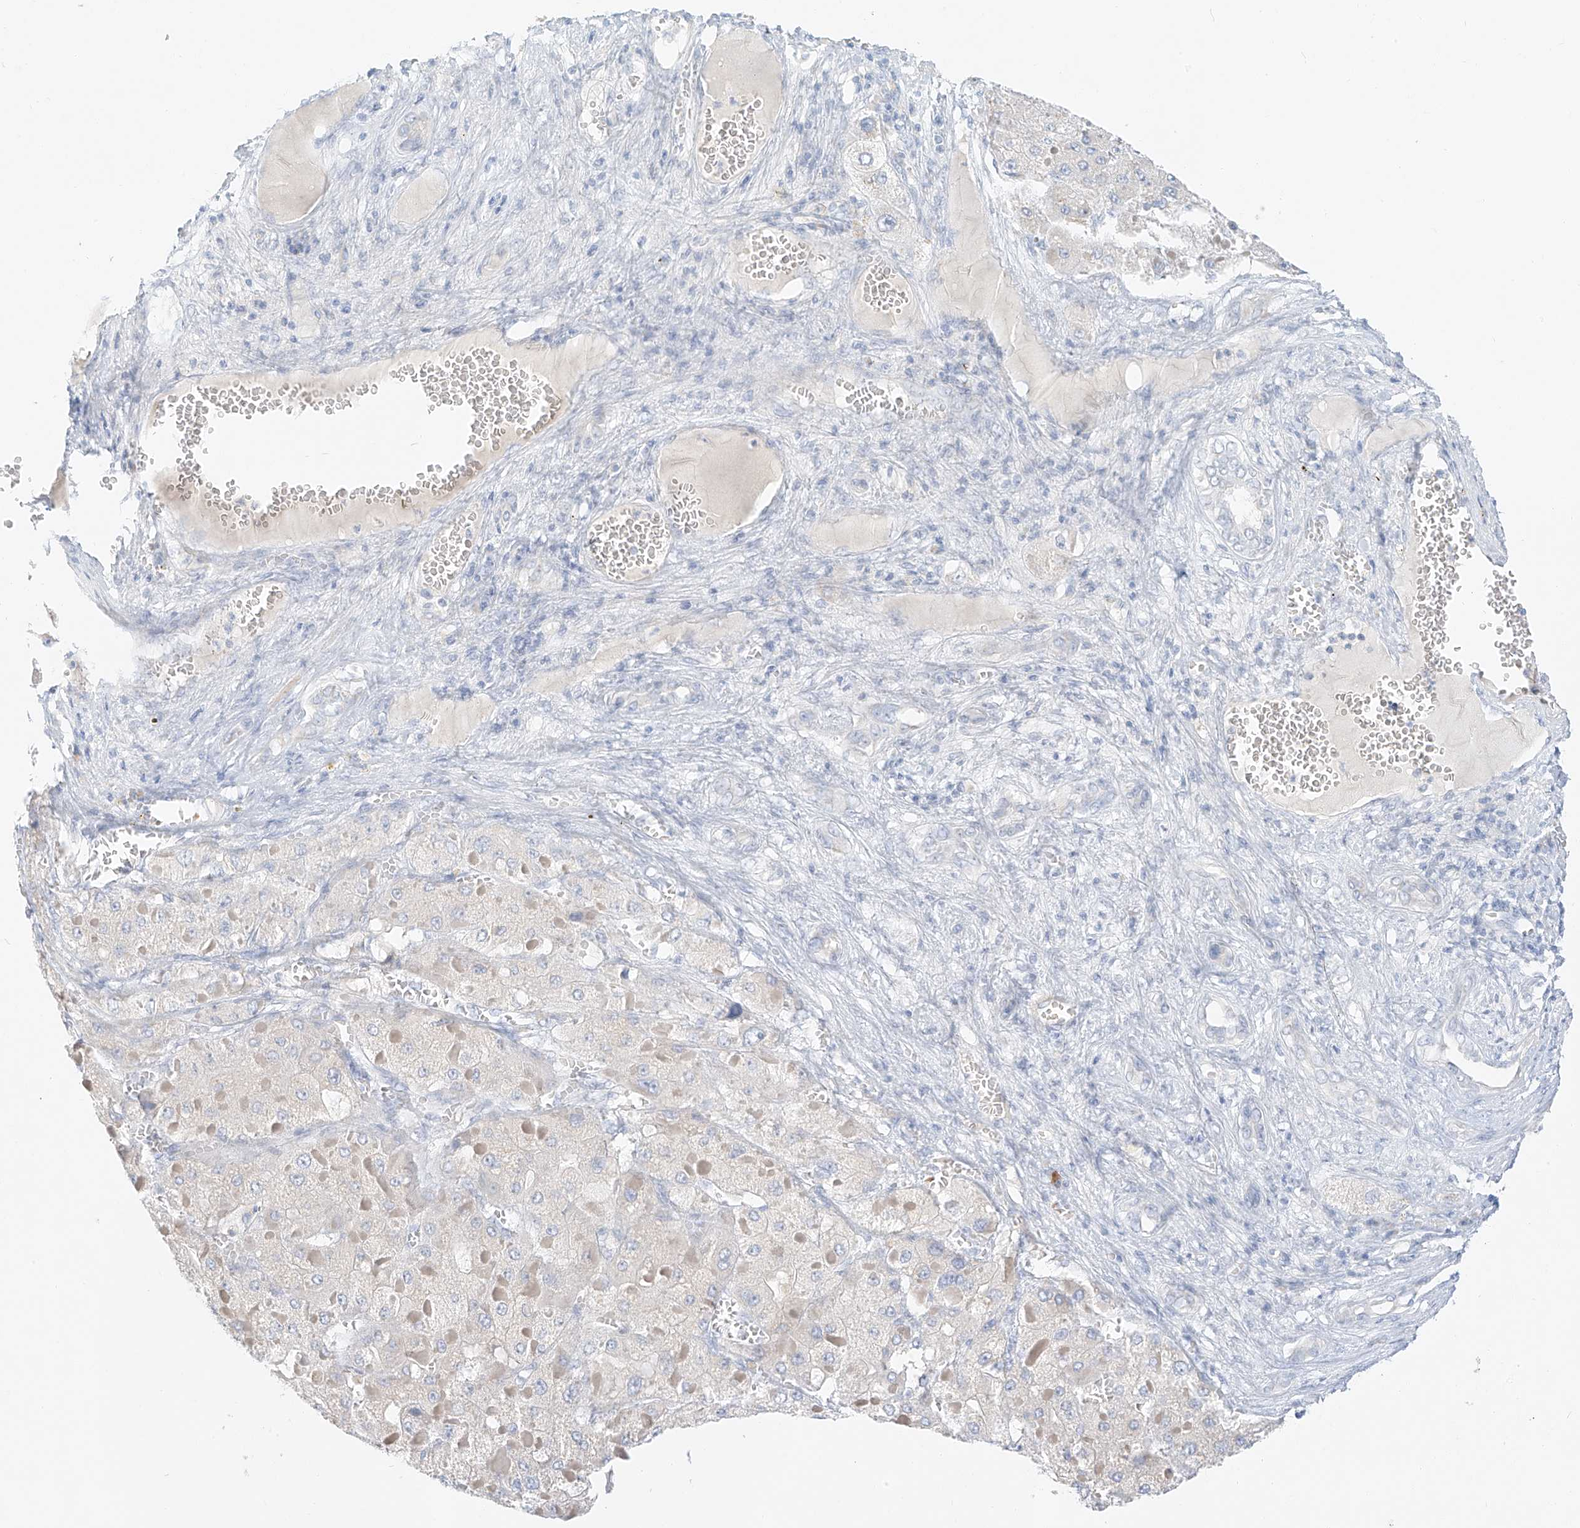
{"staining": {"intensity": "negative", "quantity": "none", "location": "none"}, "tissue": "liver cancer", "cell_type": "Tumor cells", "image_type": "cancer", "snomed": [{"axis": "morphology", "description": "Carcinoma, Hepatocellular, NOS"}, {"axis": "topography", "description": "Liver"}], "caption": "High power microscopy photomicrograph of an immunohistochemistry (IHC) micrograph of hepatocellular carcinoma (liver), revealing no significant expression in tumor cells. (DAB immunohistochemistry (IHC) visualized using brightfield microscopy, high magnification).", "gene": "PGC", "patient": {"sex": "female", "age": 73}}